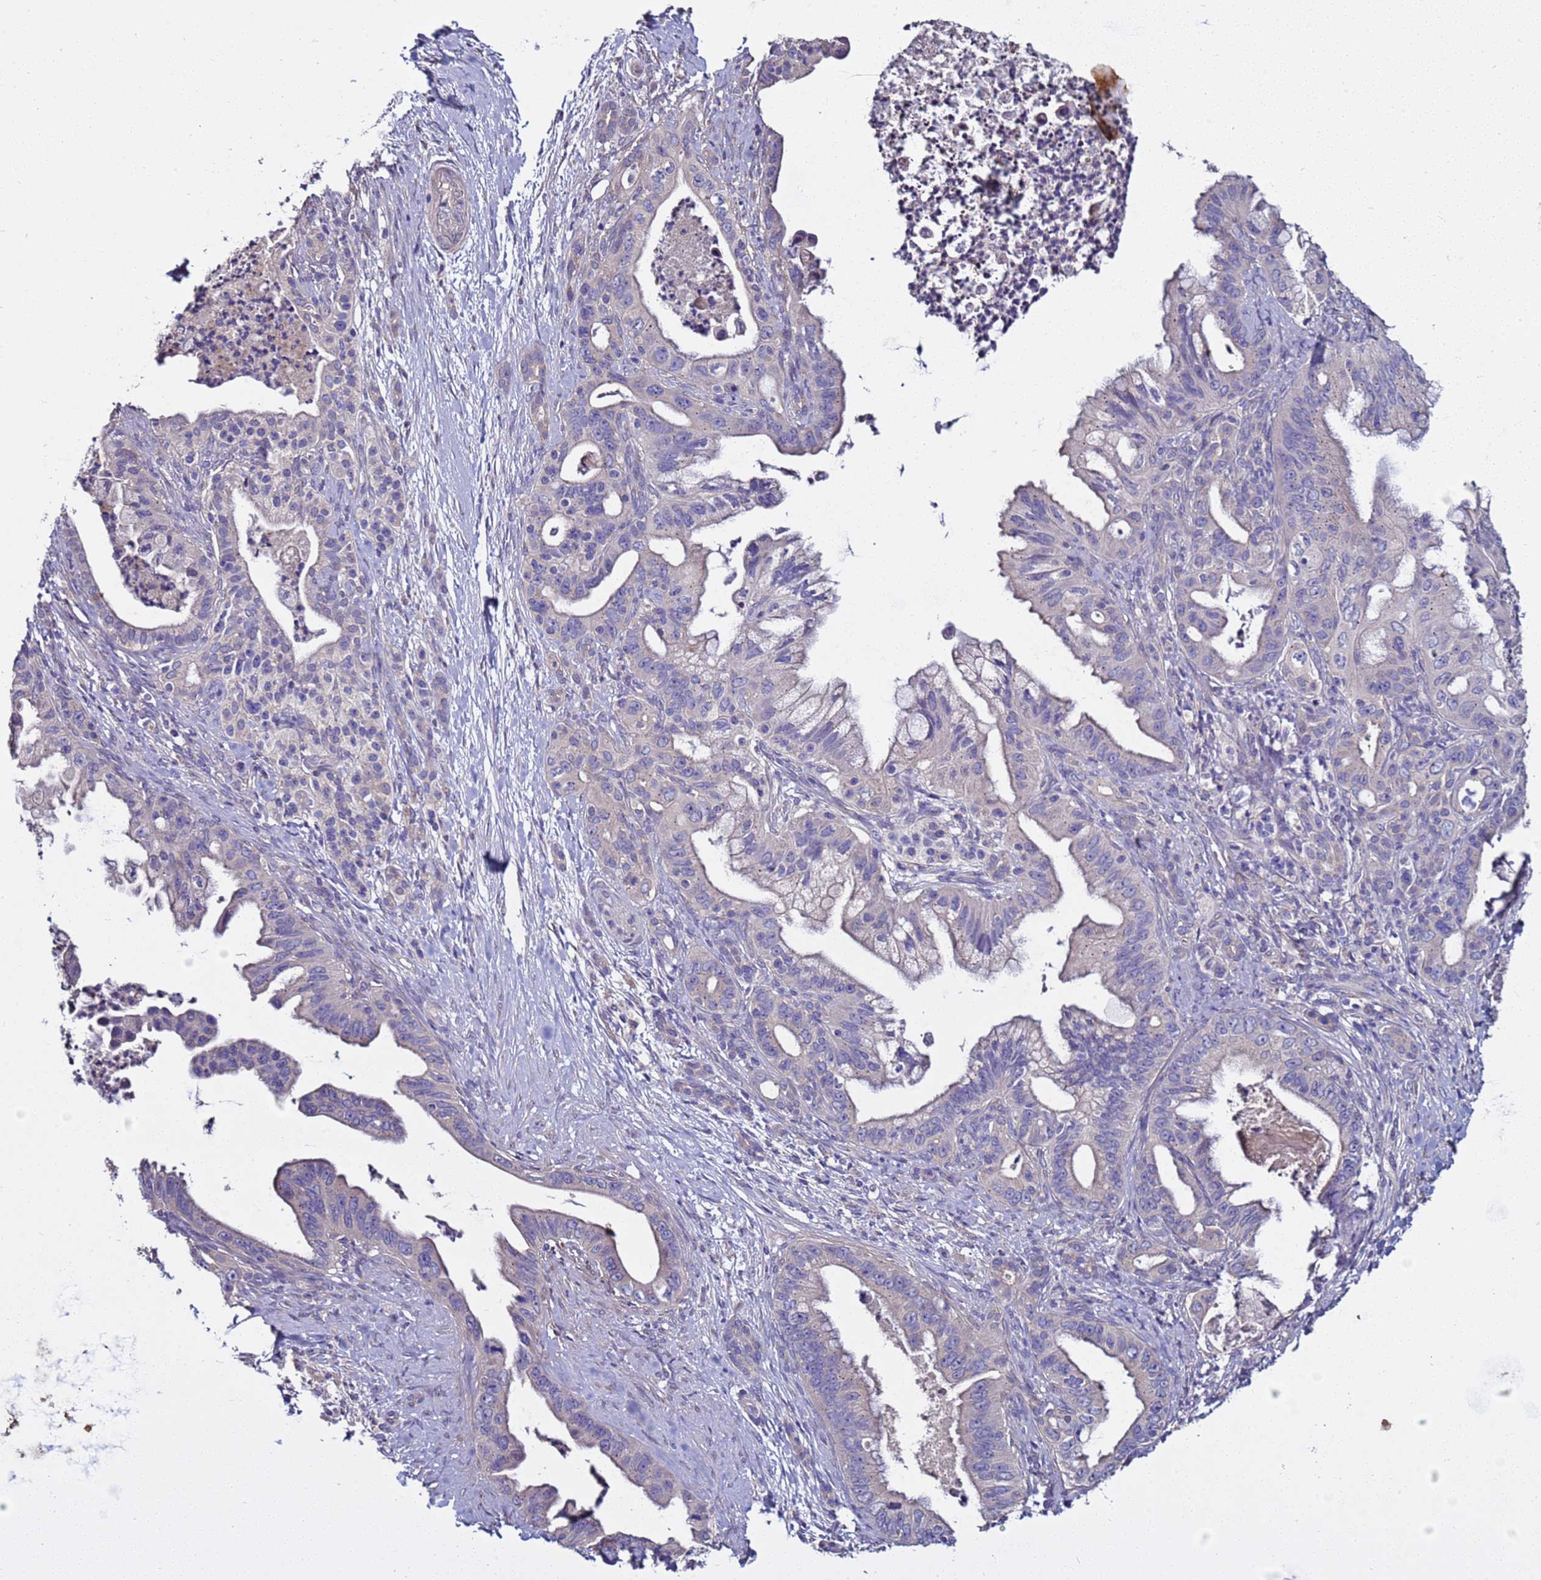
{"staining": {"intensity": "negative", "quantity": "none", "location": "none"}, "tissue": "pancreatic cancer", "cell_type": "Tumor cells", "image_type": "cancer", "snomed": [{"axis": "morphology", "description": "Adenocarcinoma, NOS"}, {"axis": "topography", "description": "Pancreas"}], "caption": "High power microscopy image of an immunohistochemistry (IHC) micrograph of pancreatic cancer, revealing no significant positivity in tumor cells.", "gene": "RABL2B", "patient": {"sex": "male", "age": 58}}